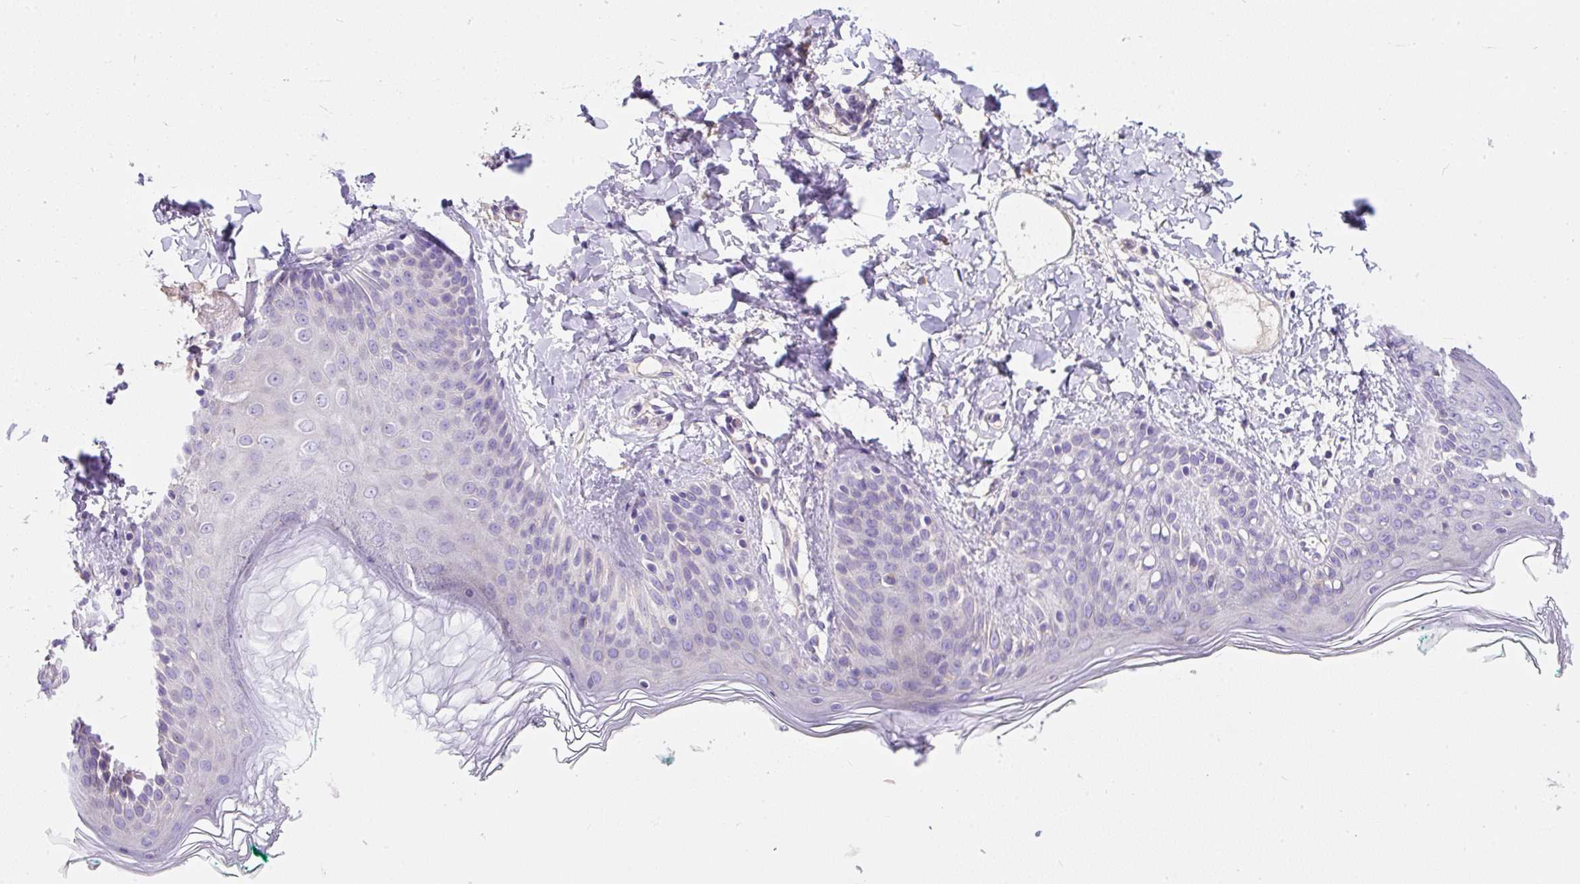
{"staining": {"intensity": "weak", "quantity": ">75%", "location": "cytoplasmic/membranous"}, "tissue": "skin", "cell_type": "Fibroblasts", "image_type": "normal", "snomed": [{"axis": "morphology", "description": "Normal tissue, NOS"}, {"axis": "topography", "description": "Skin"}], "caption": "Immunohistochemistry (IHC) (DAB (3,3'-diaminobenzidine)) staining of benign human skin shows weak cytoplasmic/membranous protein positivity in approximately >75% of fibroblasts.", "gene": "SUSD5", "patient": {"sex": "male", "age": 16}}